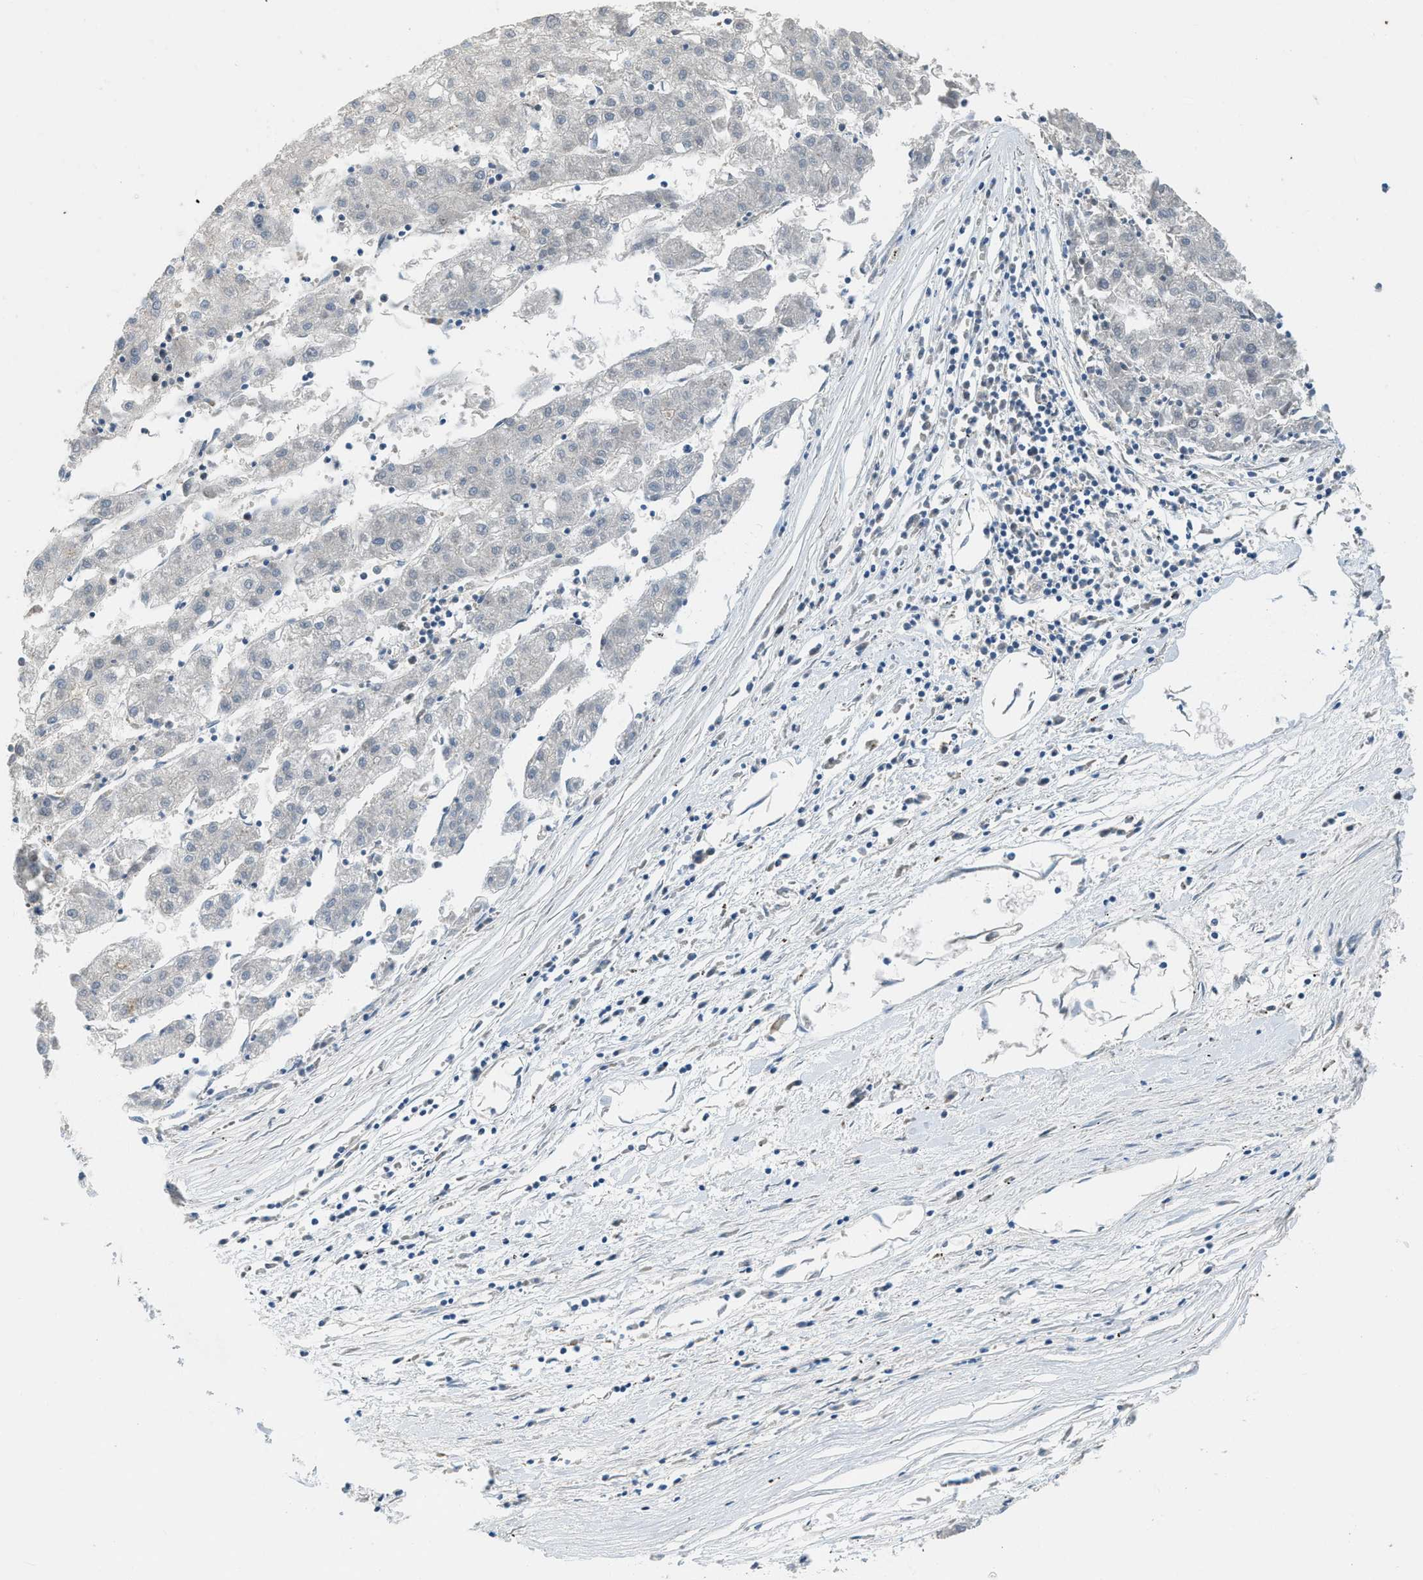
{"staining": {"intensity": "negative", "quantity": "none", "location": "none"}, "tissue": "liver cancer", "cell_type": "Tumor cells", "image_type": "cancer", "snomed": [{"axis": "morphology", "description": "Carcinoma, Hepatocellular, NOS"}, {"axis": "topography", "description": "Liver"}], "caption": "High power microscopy micrograph of an IHC histopathology image of liver cancer, revealing no significant staining in tumor cells. (Brightfield microscopy of DAB (3,3'-diaminobenzidine) immunohistochemistry at high magnification).", "gene": "MIS18A", "patient": {"sex": "male", "age": 72}}